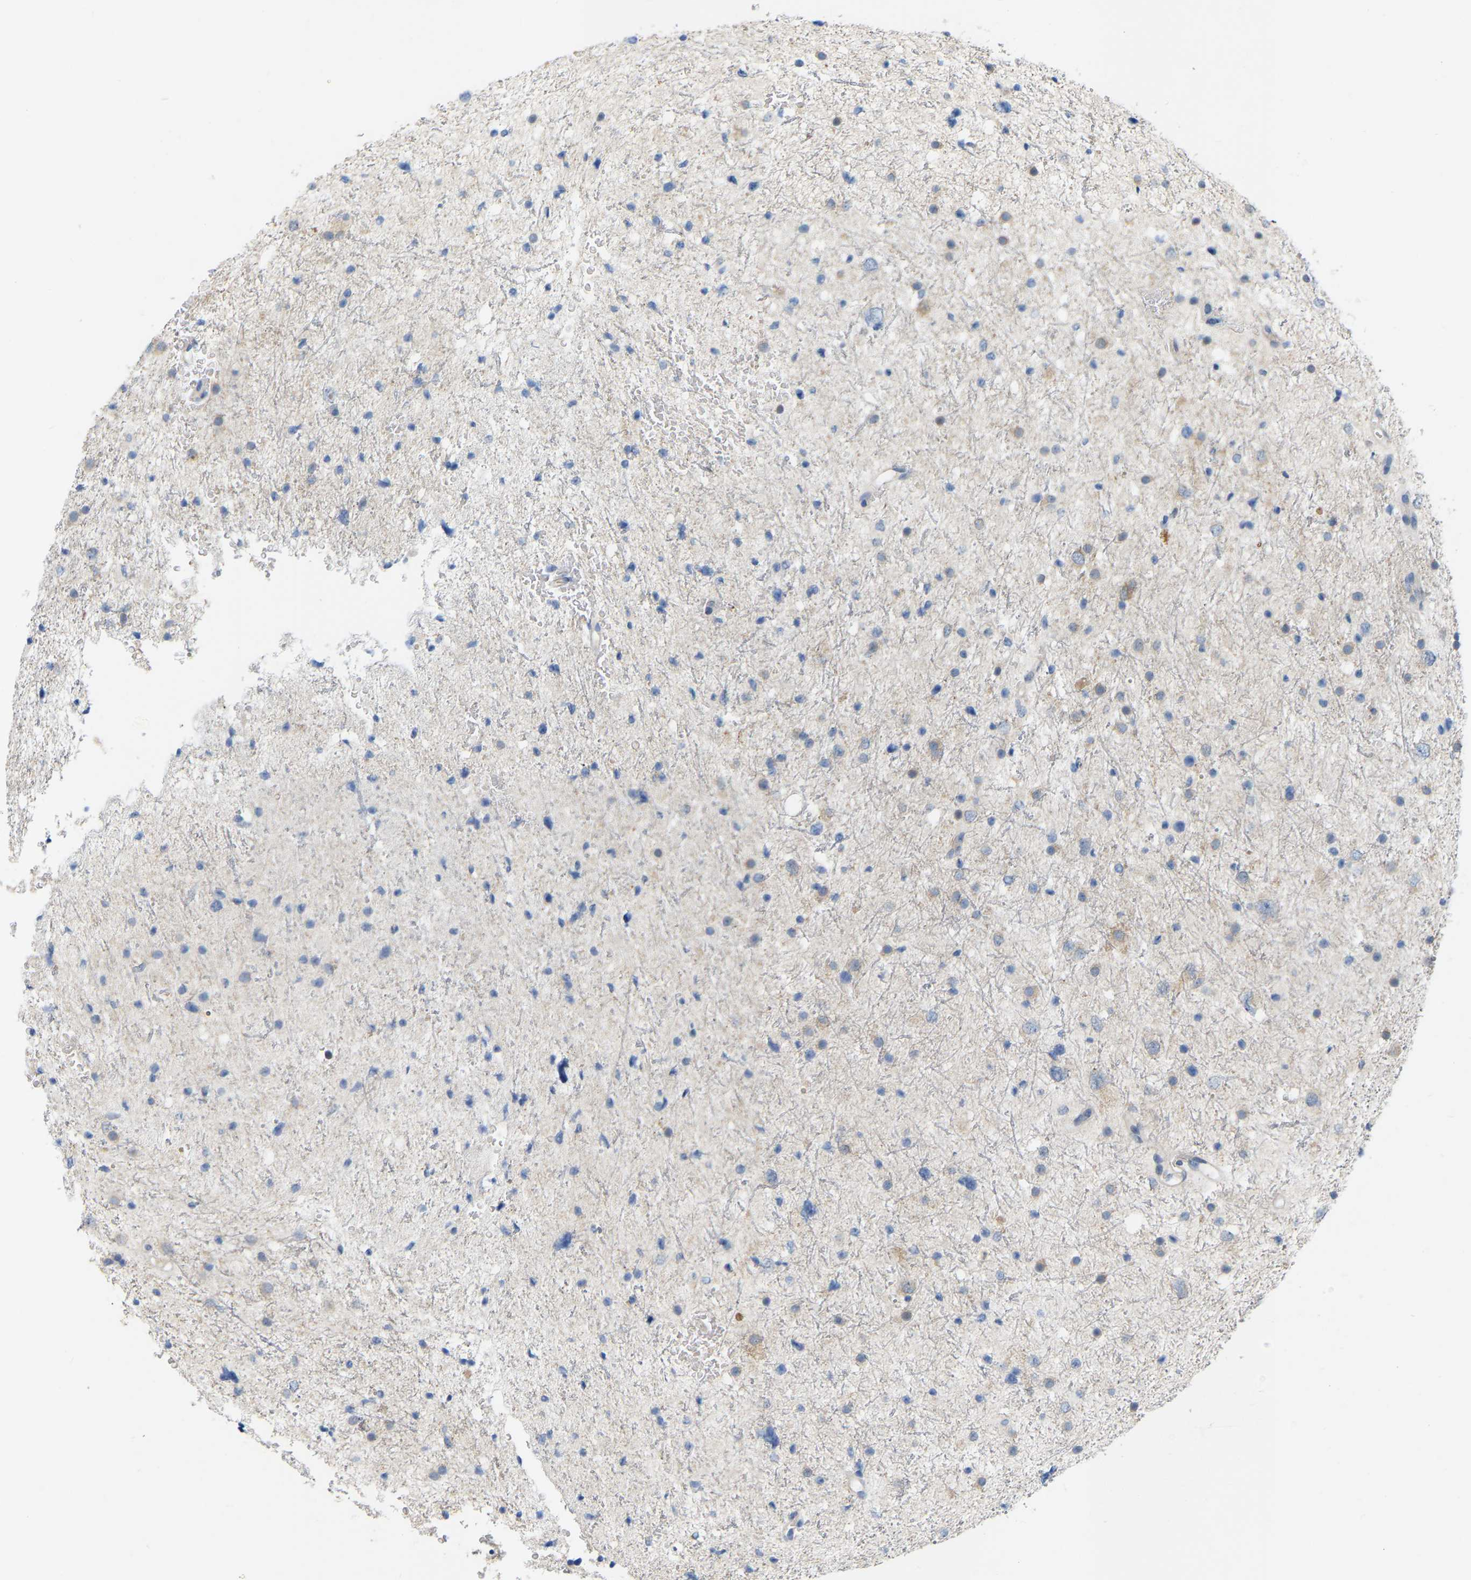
{"staining": {"intensity": "weak", "quantity": "<25%", "location": "cytoplasmic/membranous"}, "tissue": "glioma", "cell_type": "Tumor cells", "image_type": "cancer", "snomed": [{"axis": "morphology", "description": "Glioma, malignant, Low grade"}, {"axis": "topography", "description": "Brain"}], "caption": "The micrograph exhibits no staining of tumor cells in glioma.", "gene": "WIPI2", "patient": {"sex": "female", "age": 37}}